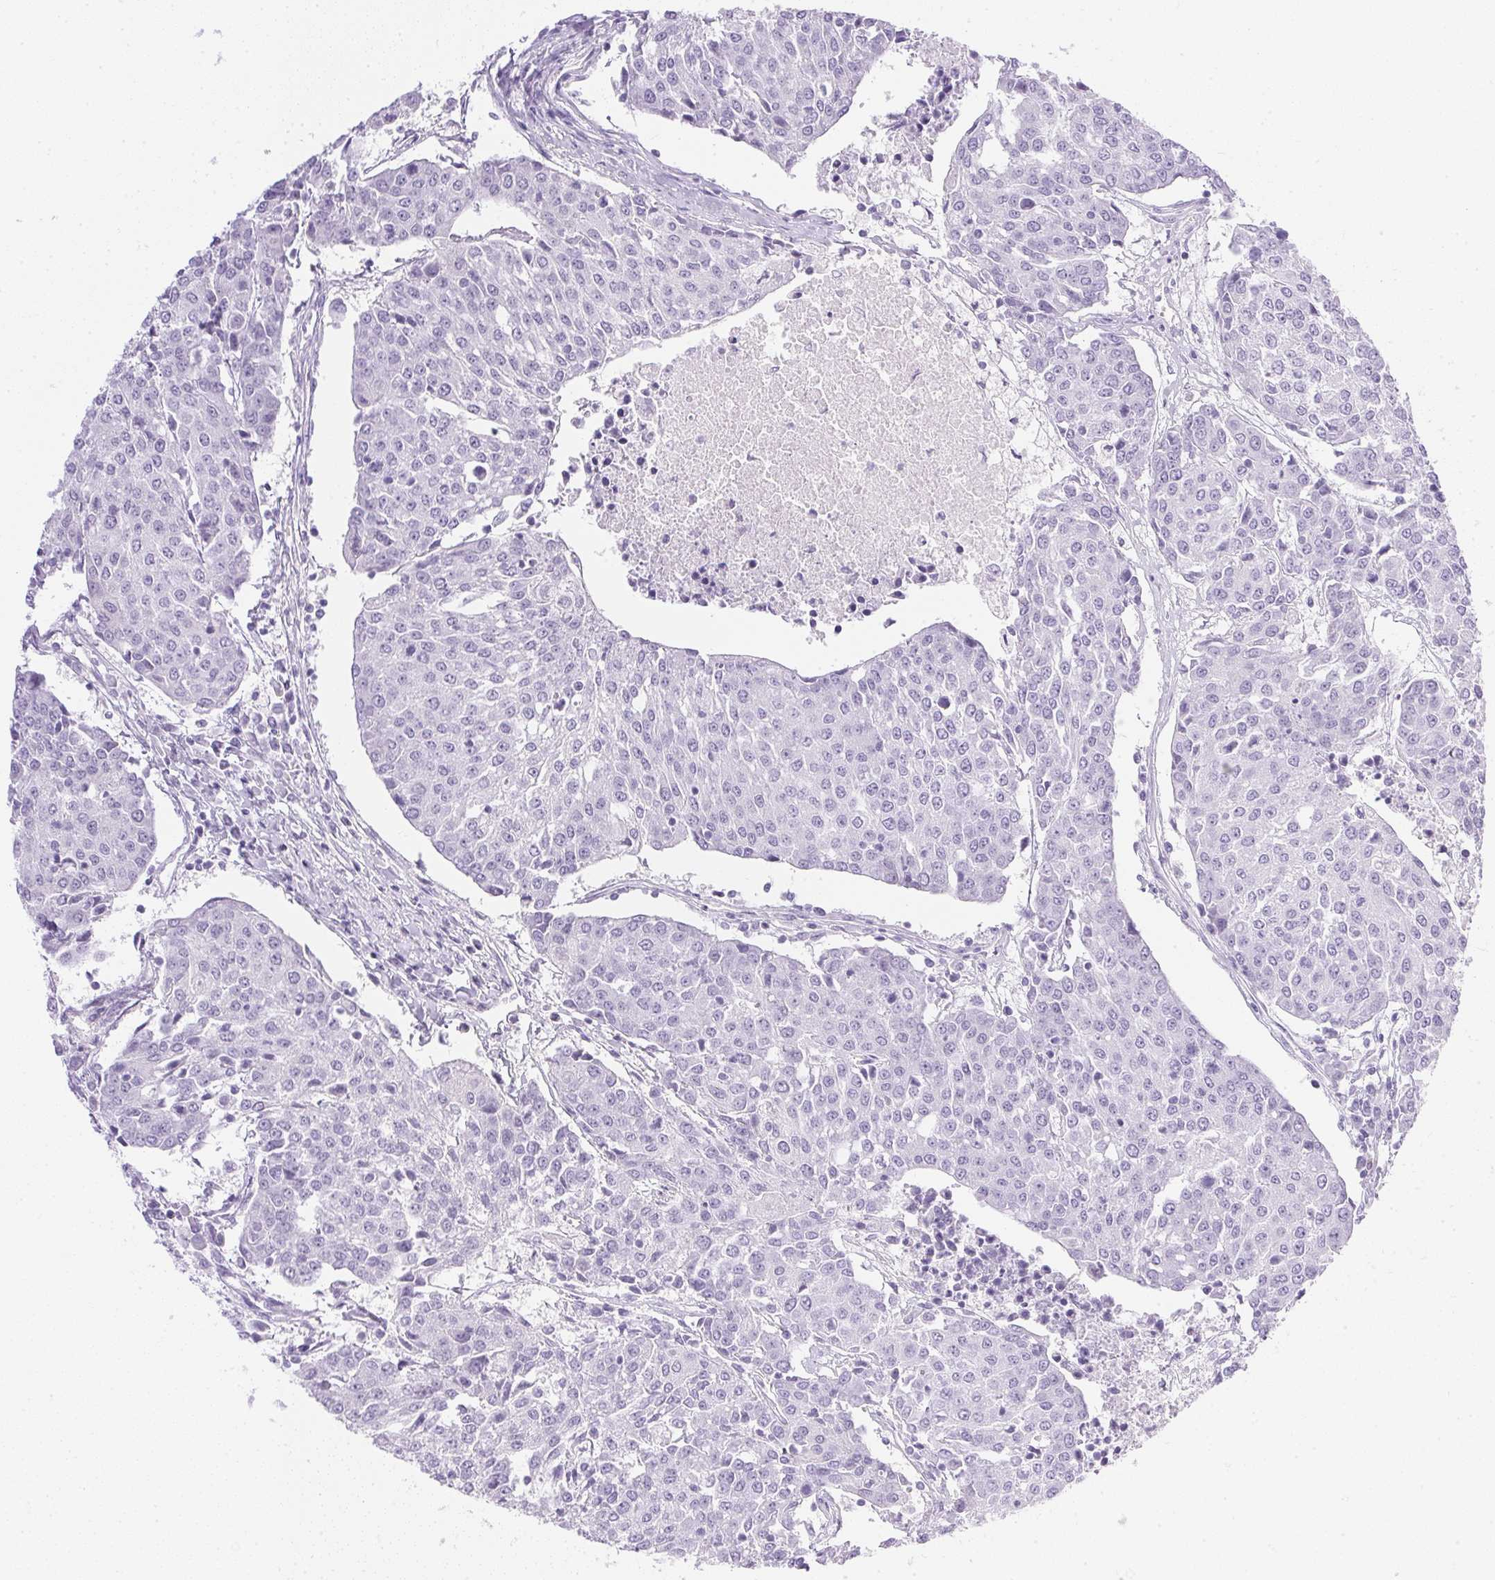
{"staining": {"intensity": "negative", "quantity": "none", "location": "none"}, "tissue": "urothelial cancer", "cell_type": "Tumor cells", "image_type": "cancer", "snomed": [{"axis": "morphology", "description": "Urothelial carcinoma, High grade"}, {"axis": "topography", "description": "Urinary bladder"}], "caption": "Tumor cells show no significant expression in high-grade urothelial carcinoma.", "gene": "CPB1", "patient": {"sex": "female", "age": 85}}